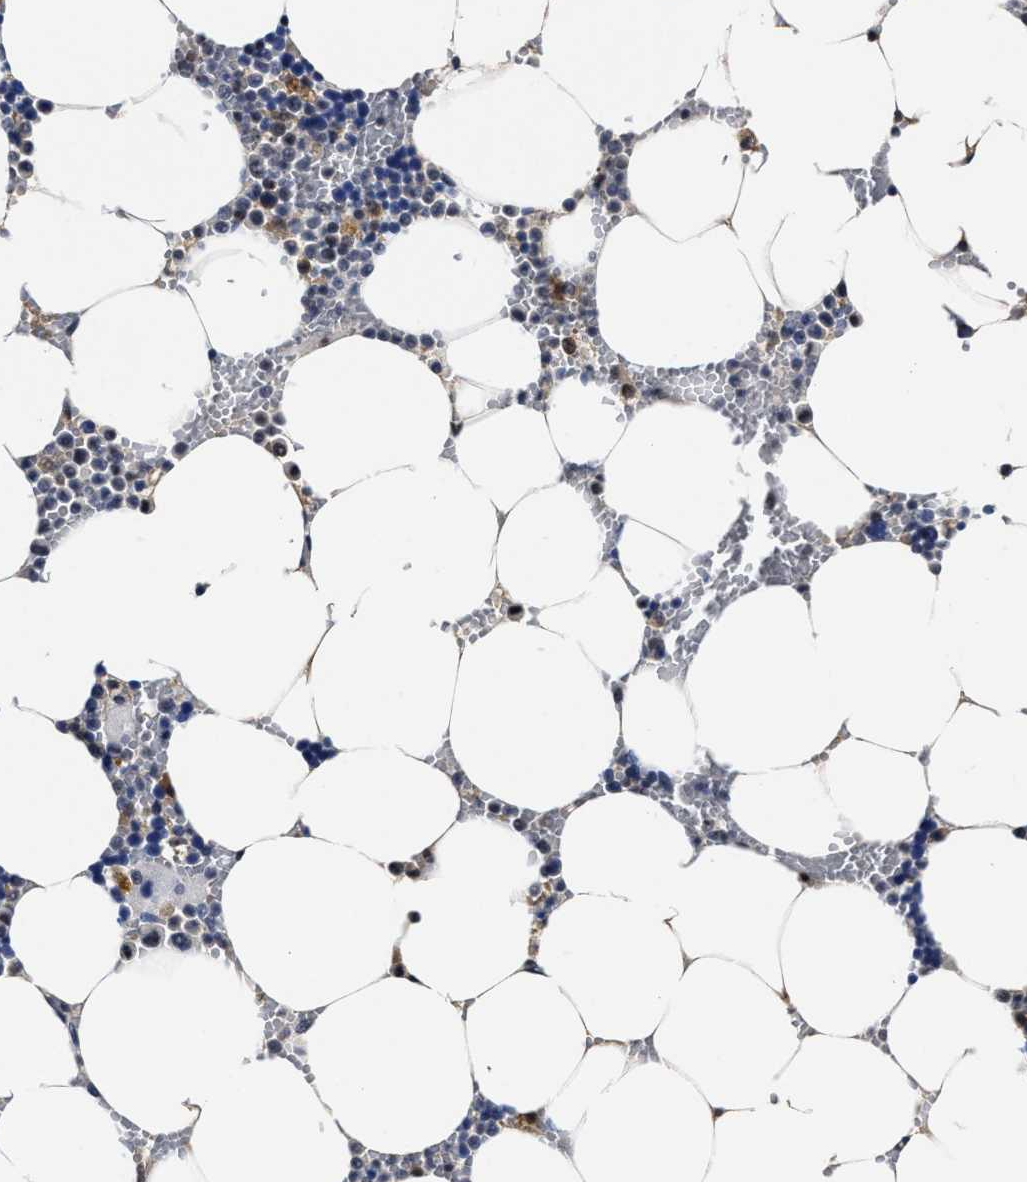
{"staining": {"intensity": "weak", "quantity": "<25%", "location": "cytoplasmic/membranous,nuclear"}, "tissue": "bone marrow", "cell_type": "Hematopoietic cells", "image_type": "normal", "snomed": [{"axis": "morphology", "description": "Normal tissue, NOS"}, {"axis": "topography", "description": "Bone marrow"}], "caption": "Immunohistochemical staining of normal bone marrow shows no significant staining in hematopoietic cells. Nuclei are stained in blue.", "gene": "PRPF4B", "patient": {"sex": "male", "age": 70}}